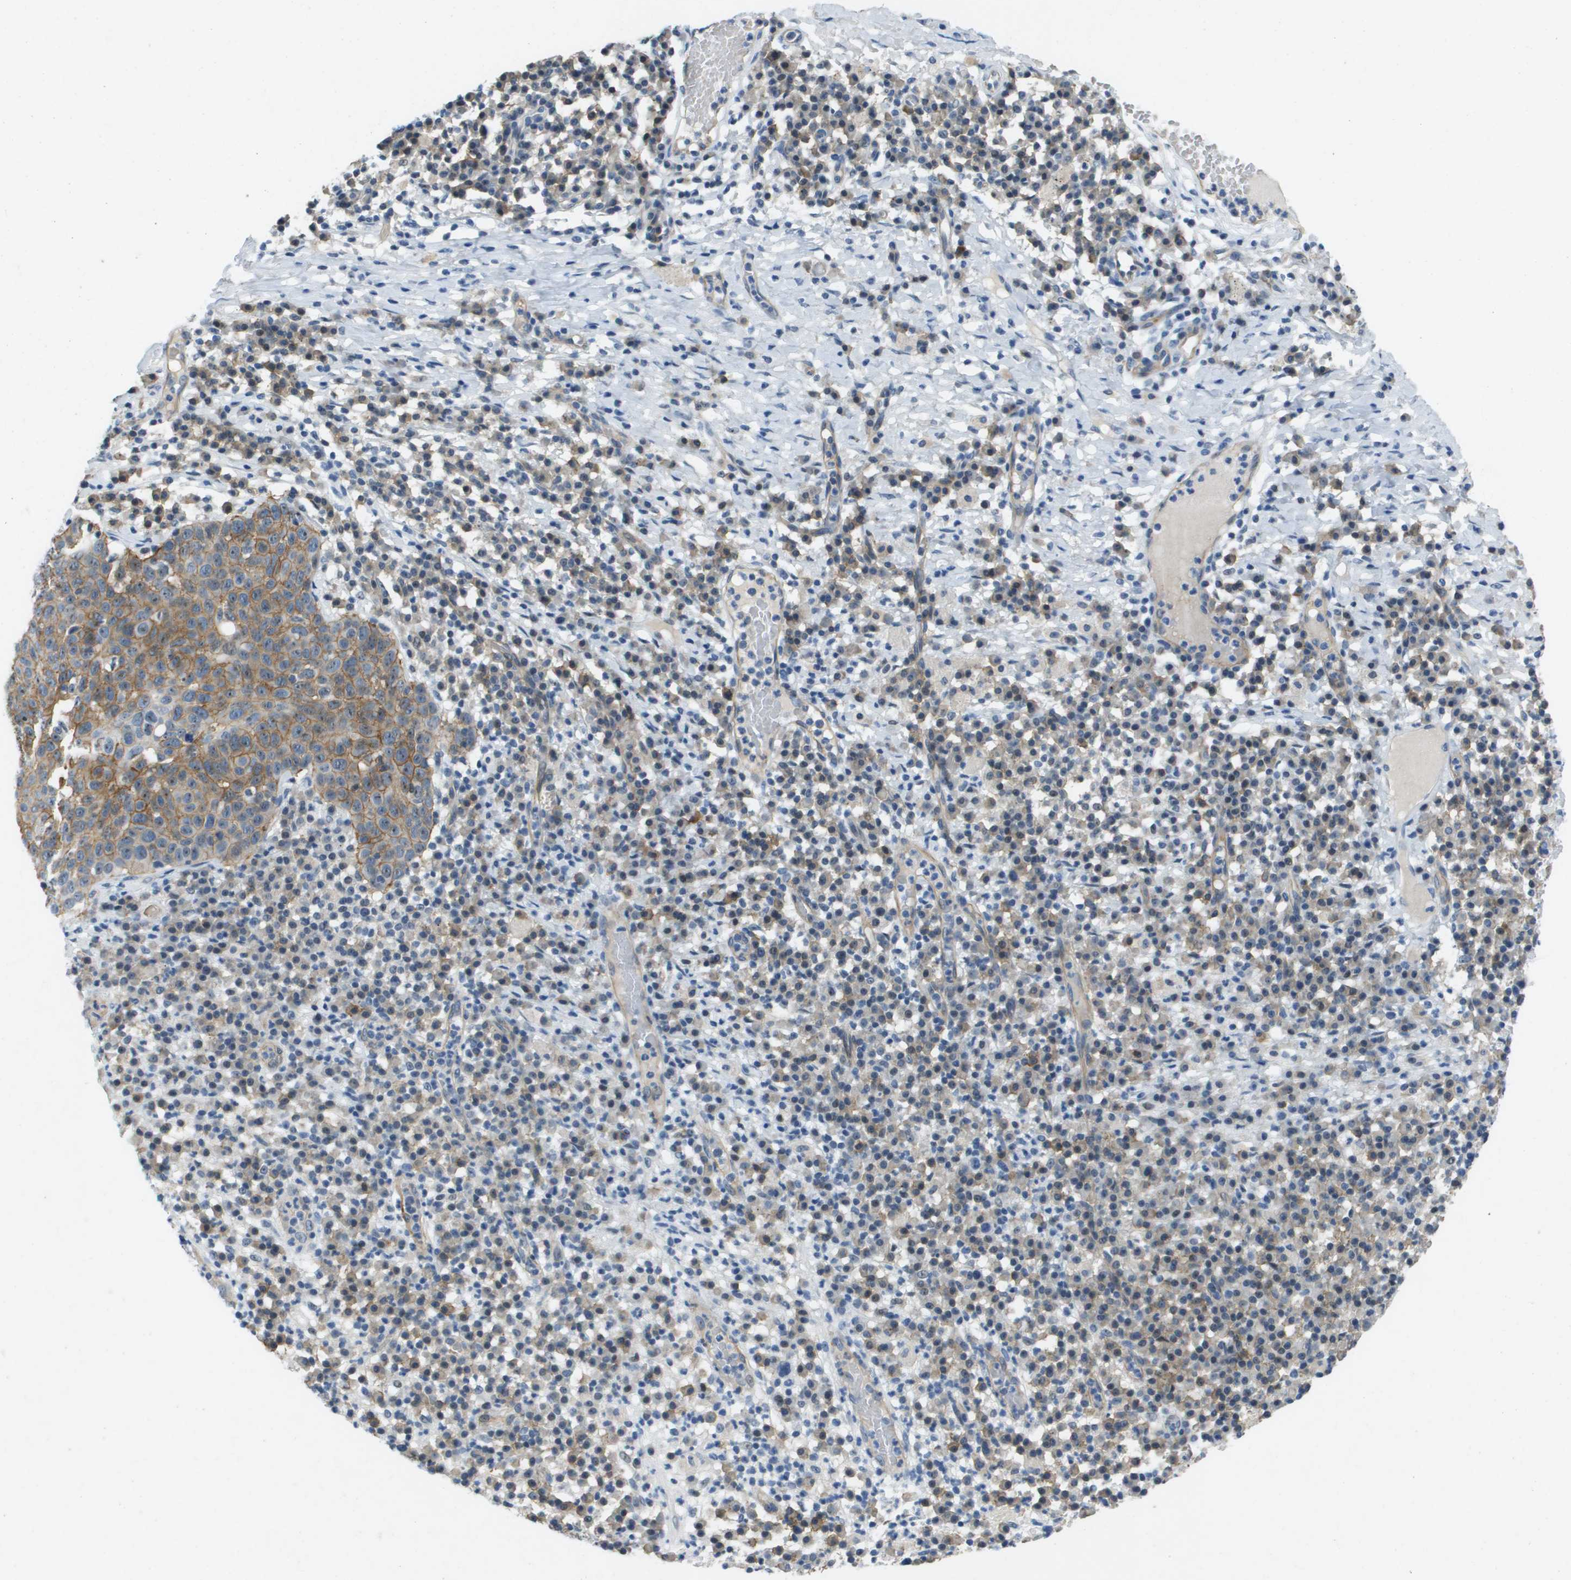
{"staining": {"intensity": "moderate", "quantity": ">75%", "location": "cytoplasmic/membranous"}, "tissue": "skin cancer", "cell_type": "Tumor cells", "image_type": "cancer", "snomed": [{"axis": "morphology", "description": "Squamous cell carcinoma in situ, NOS"}, {"axis": "morphology", "description": "Squamous cell carcinoma, NOS"}, {"axis": "topography", "description": "Skin"}], "caption": "Squamous cell carcinoma in situ (skin) stained with a protein marker demonstrates moderate staining in tumor cells.", "gene": "ITGA6", "patient": {"sex": "male", "age": 93}}